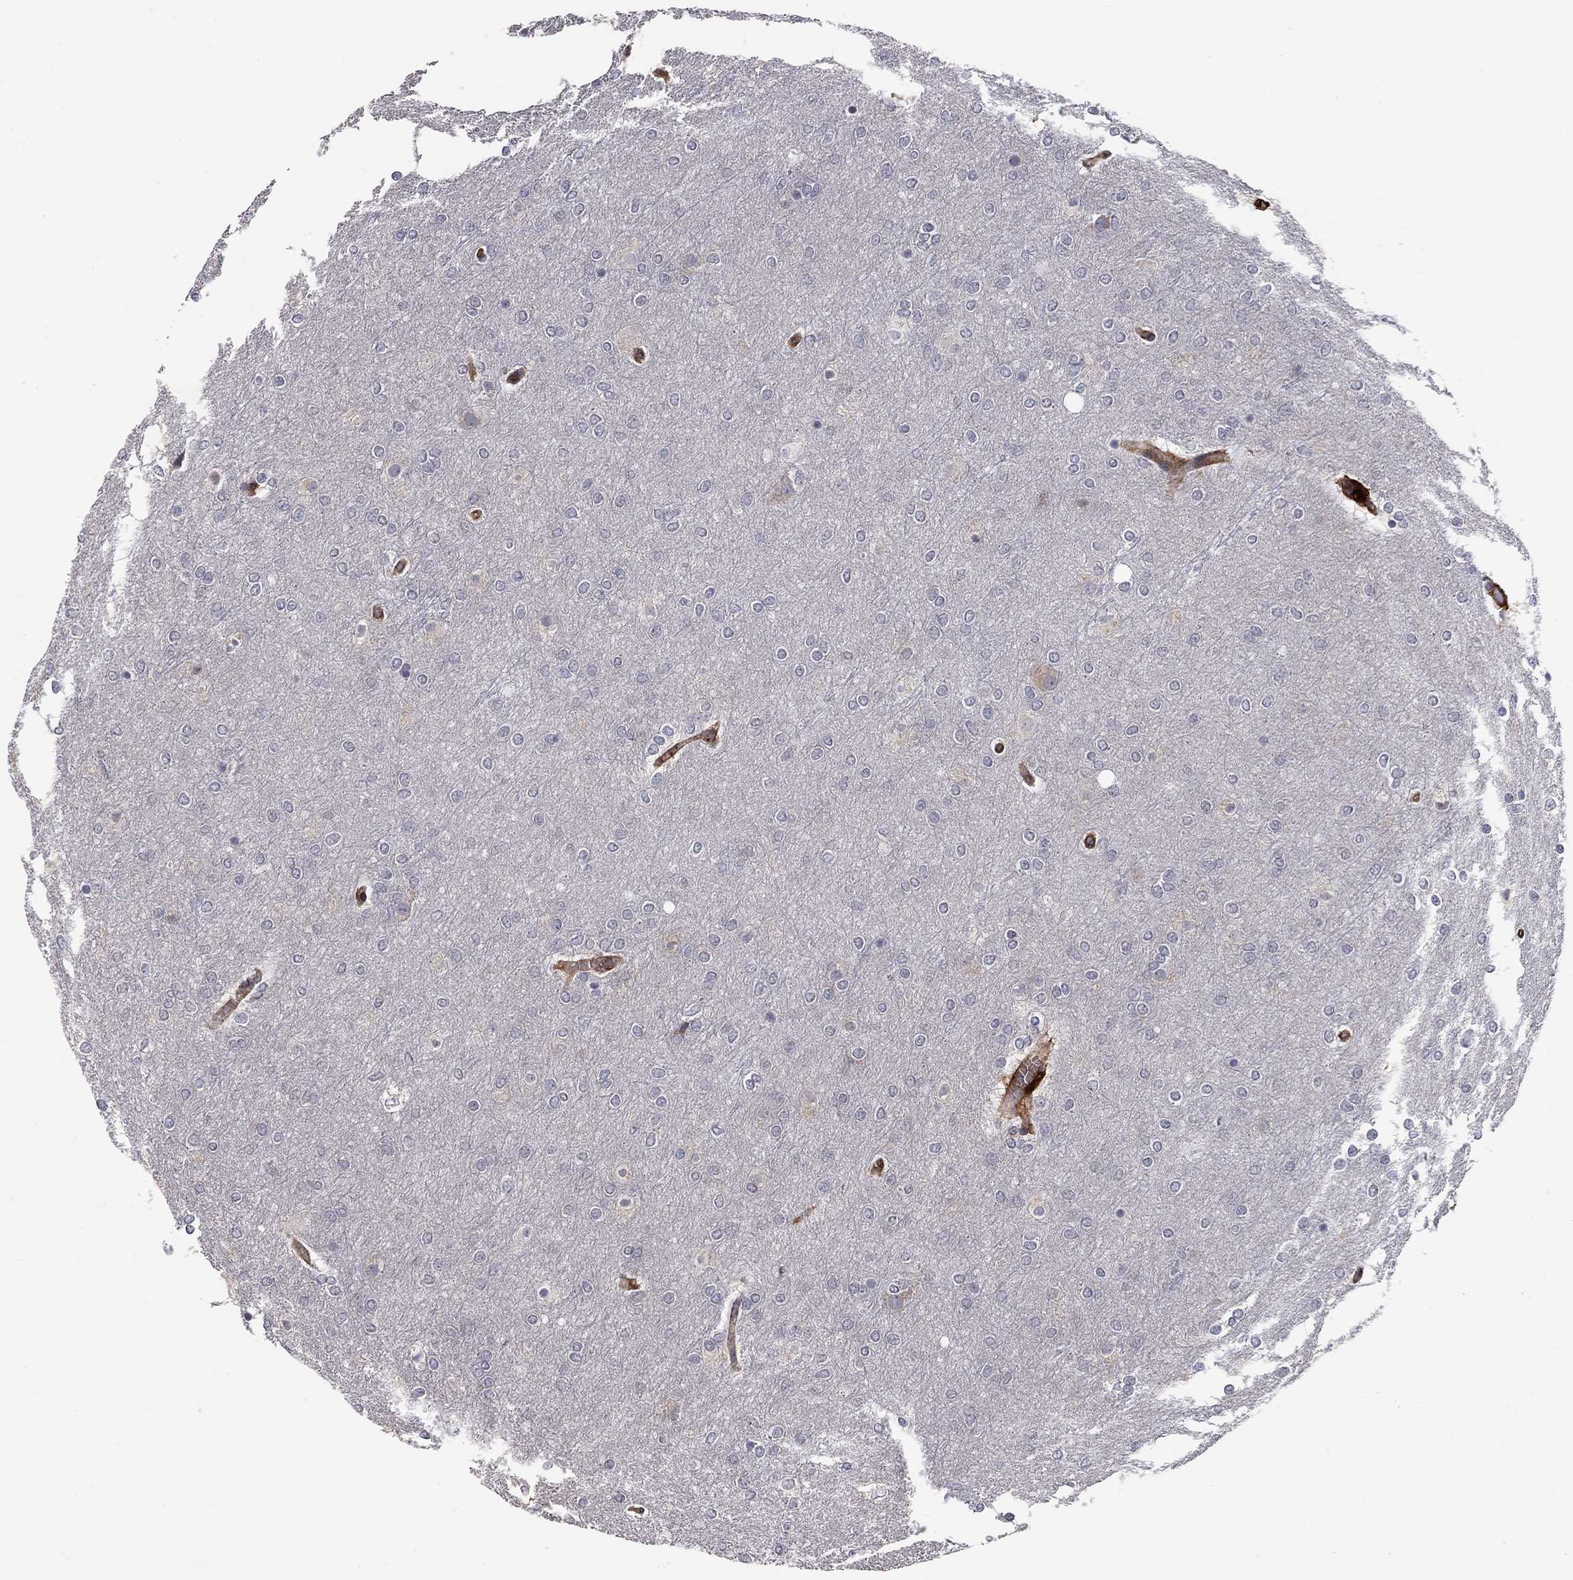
{"staining": {"intensity": "negative", "quantity": "none", "location": "none"}, "tissue": "glioma", "cell_type": "Tumor cells", "image_type": "cancer", "snomed": [{"axis": "morphology", "description": "Glioma, malignant, High grade"}, {"axis": "topography", "description": "Brain"}], "caption": "Immunohistochemistry photomicrograph of human glioma stained for a protein (brown), which displays no staining in tumor cells. (DAB (3,3'-diaminobenzidine) immunohistochemistry (IHC) visualized using brightfield microscopy, high magnification).", "gene": "RASEF", "patient": {"sex": "female", "age": 61}}